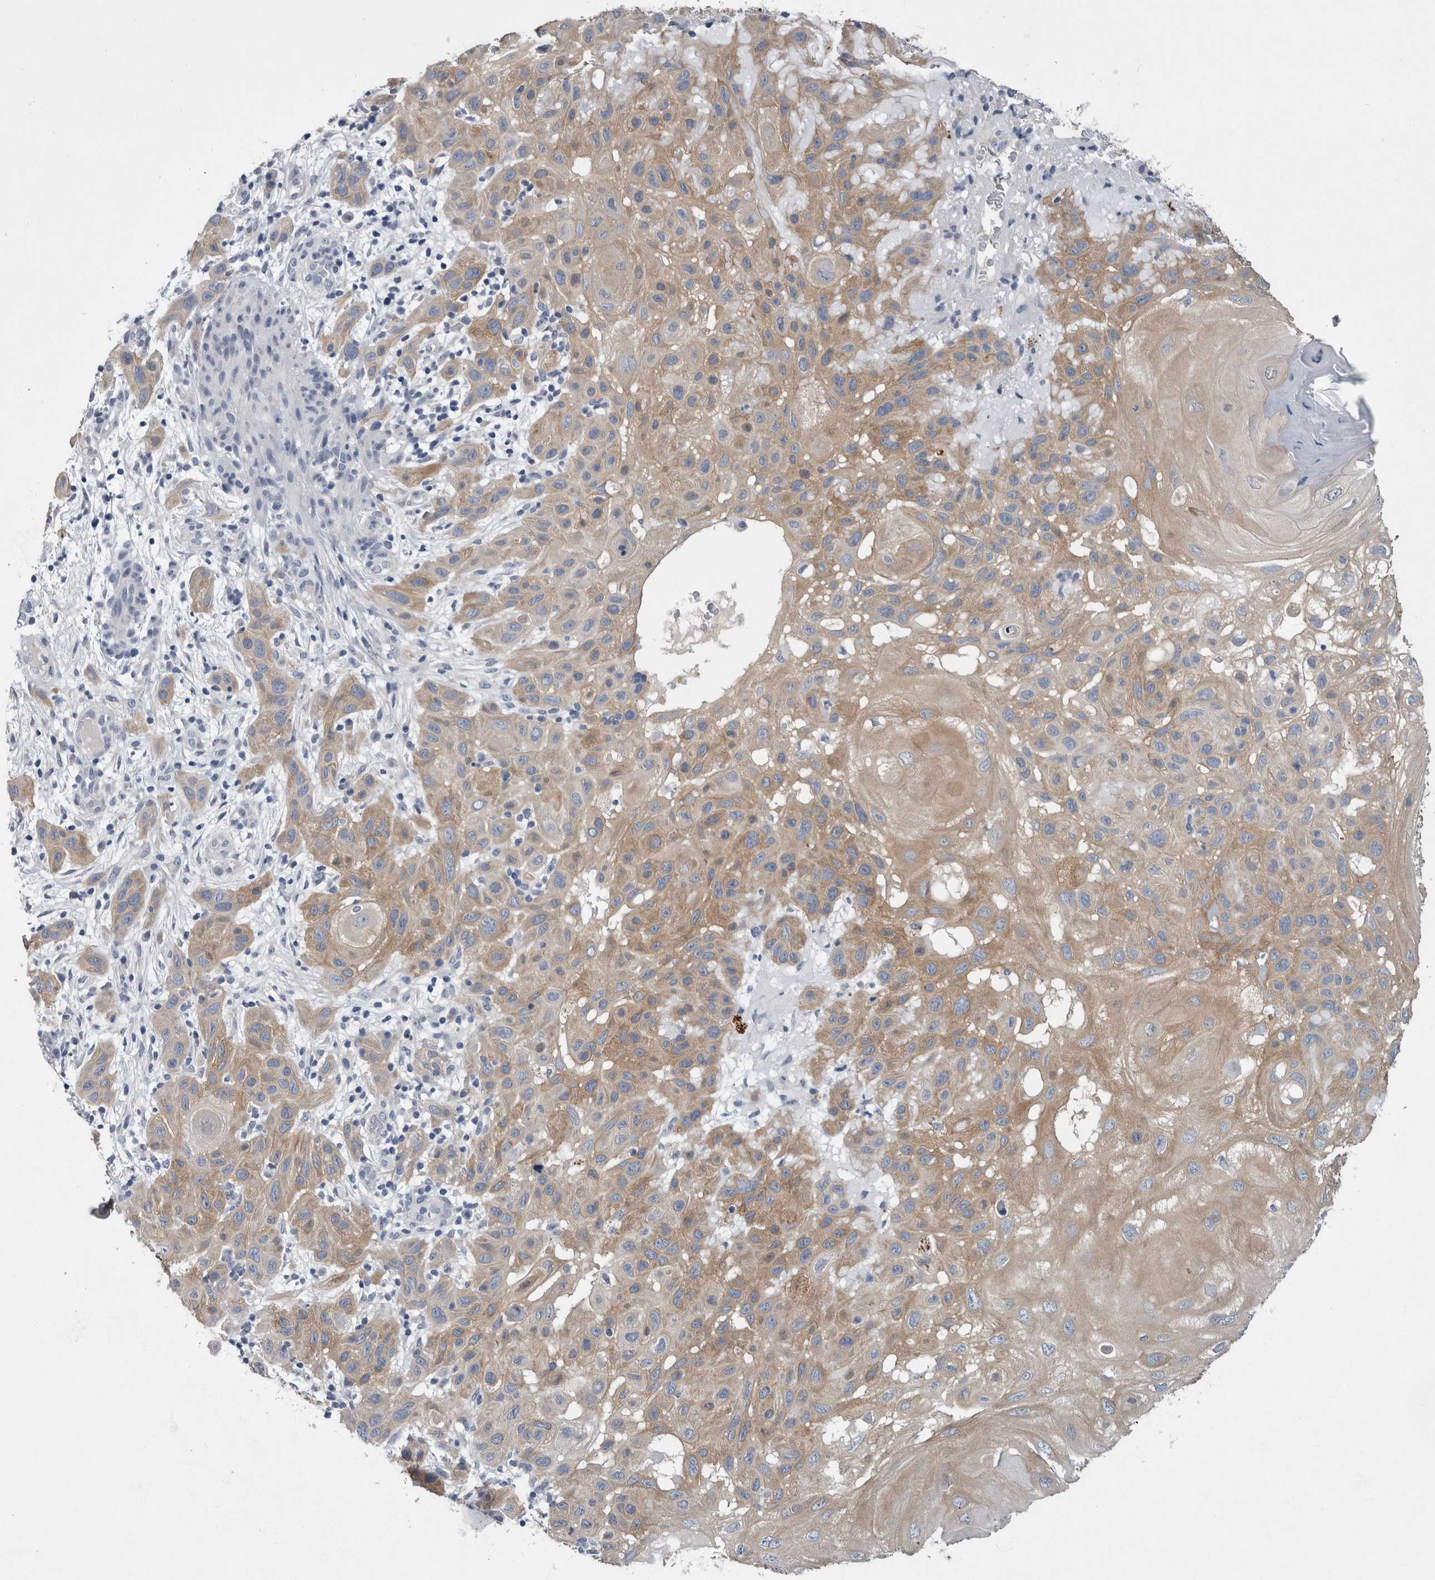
{"staining": {"intensity": "weak", "quantity": ">75%", "location": "cytoplasmic/membranous"}, "tissue": "skin cancer", "cell_type": "Tumor cells", "image_type": "cancer", "snomed": [{"axis": "morphology", "description": "Normal tissue, NOS"}, {"axis": "morphology", "description": "Squamous cell carcinoma, NOS"}, {"axis": "topography", "description": "Skin"}], "caption": "Protein staining demonstrates weak cytoplasmic/membranous positivity in approximately >75% of tumor cells in skin cancer (squamous cell carcinoma).", "gene": "FAM83H", "patient": {"sex": "female", "age": 96}}